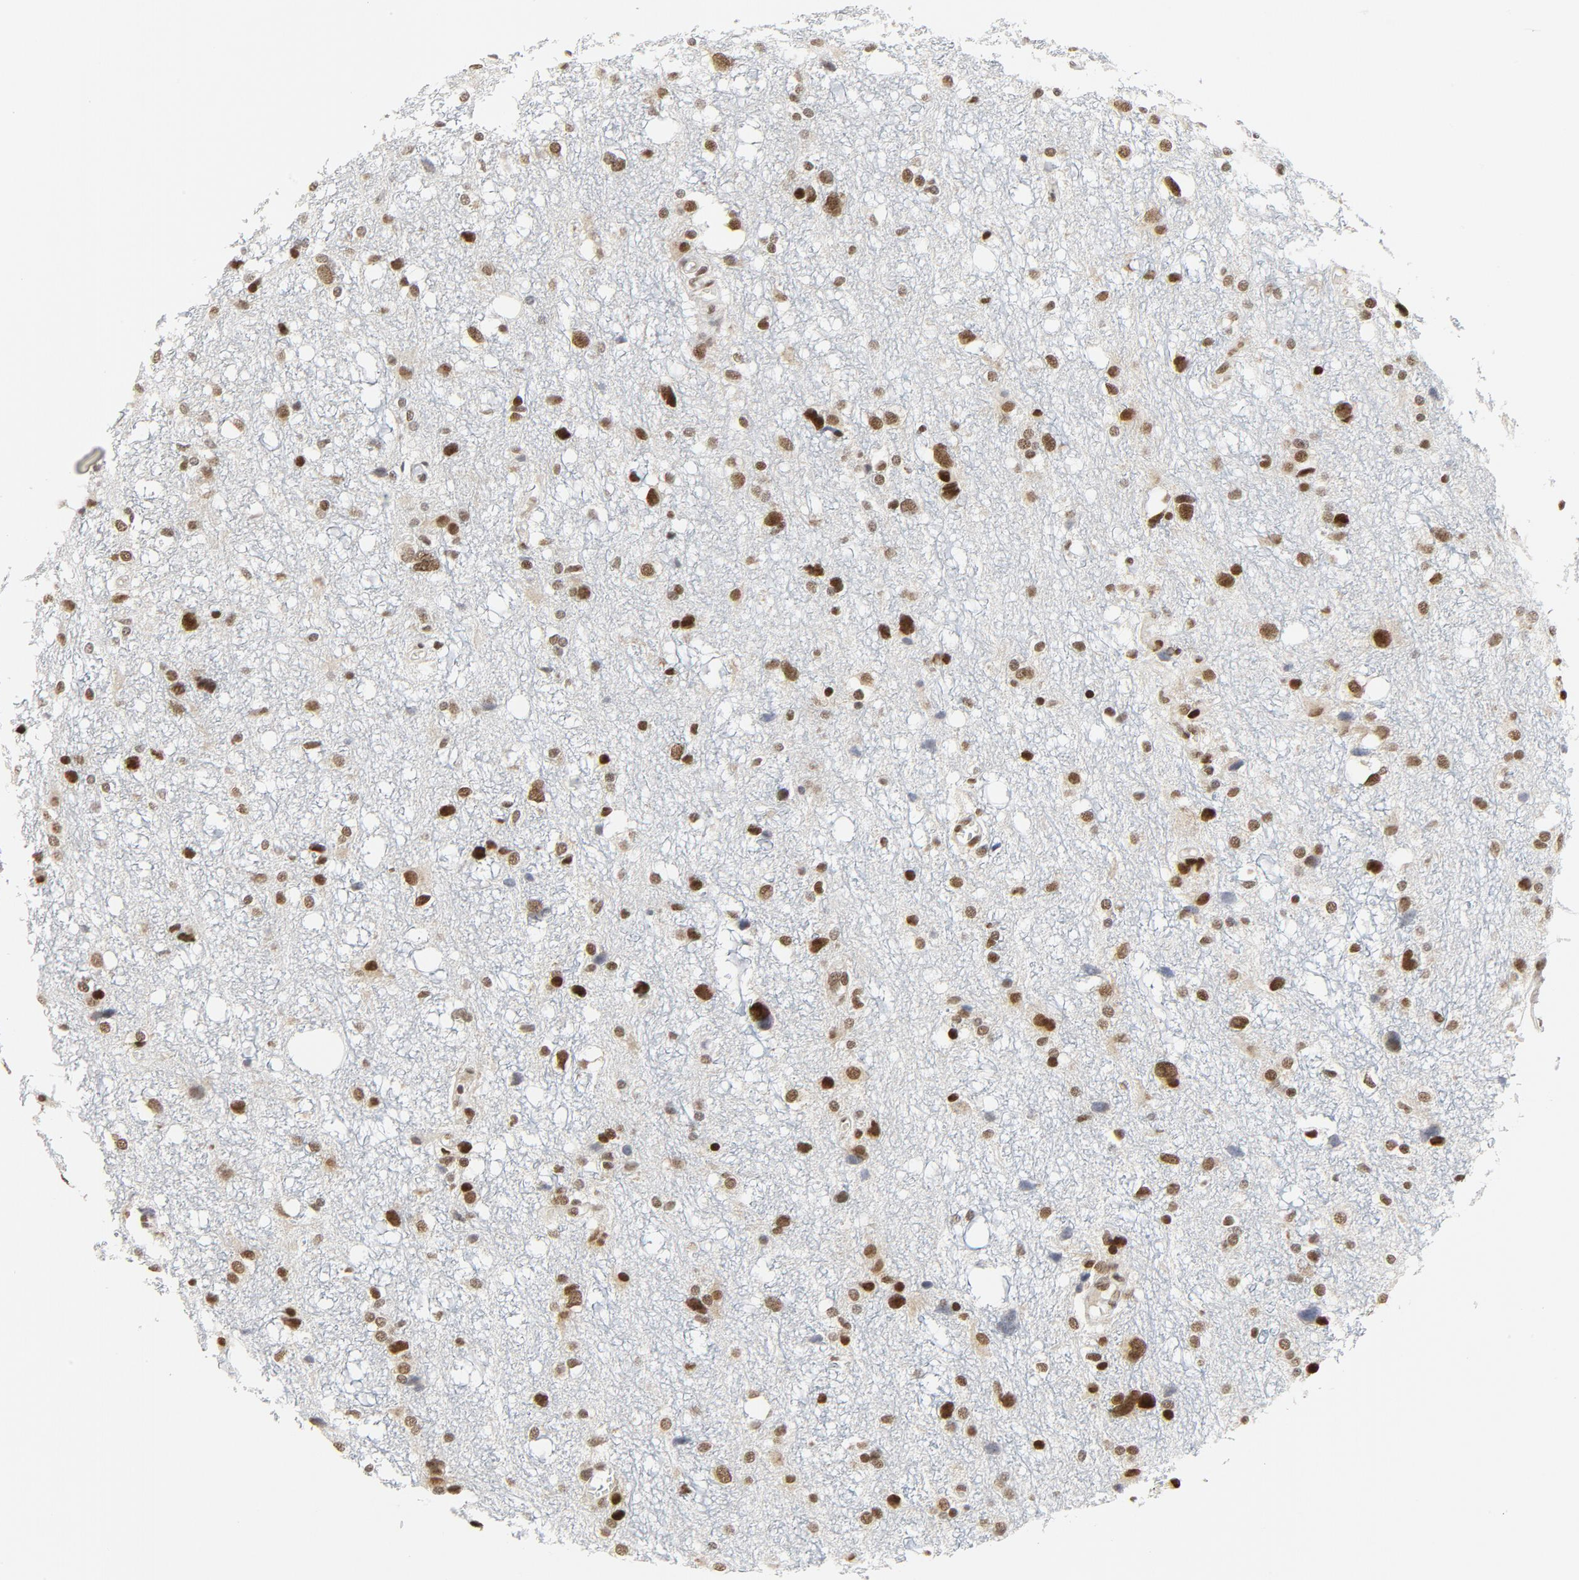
{"staining": {"intensity": "strong", "quantity": ">75%", "location": "nuclear"}, "tissue": "glioma", "cell_type": "Tumor cells", "image_type": "cancer", "snomed": [{"axis": "morphology", "description": "Glioma, malignant, High grade"}, {"axis": "topography", "description": "Brain"}], "caption": "Strong nuclear positivity is seen in approximately >75% of tumor cells in high-grade glioma (malignant).", "gene": "ERCC1", "patient": {"sex": "female", "age": 59}}